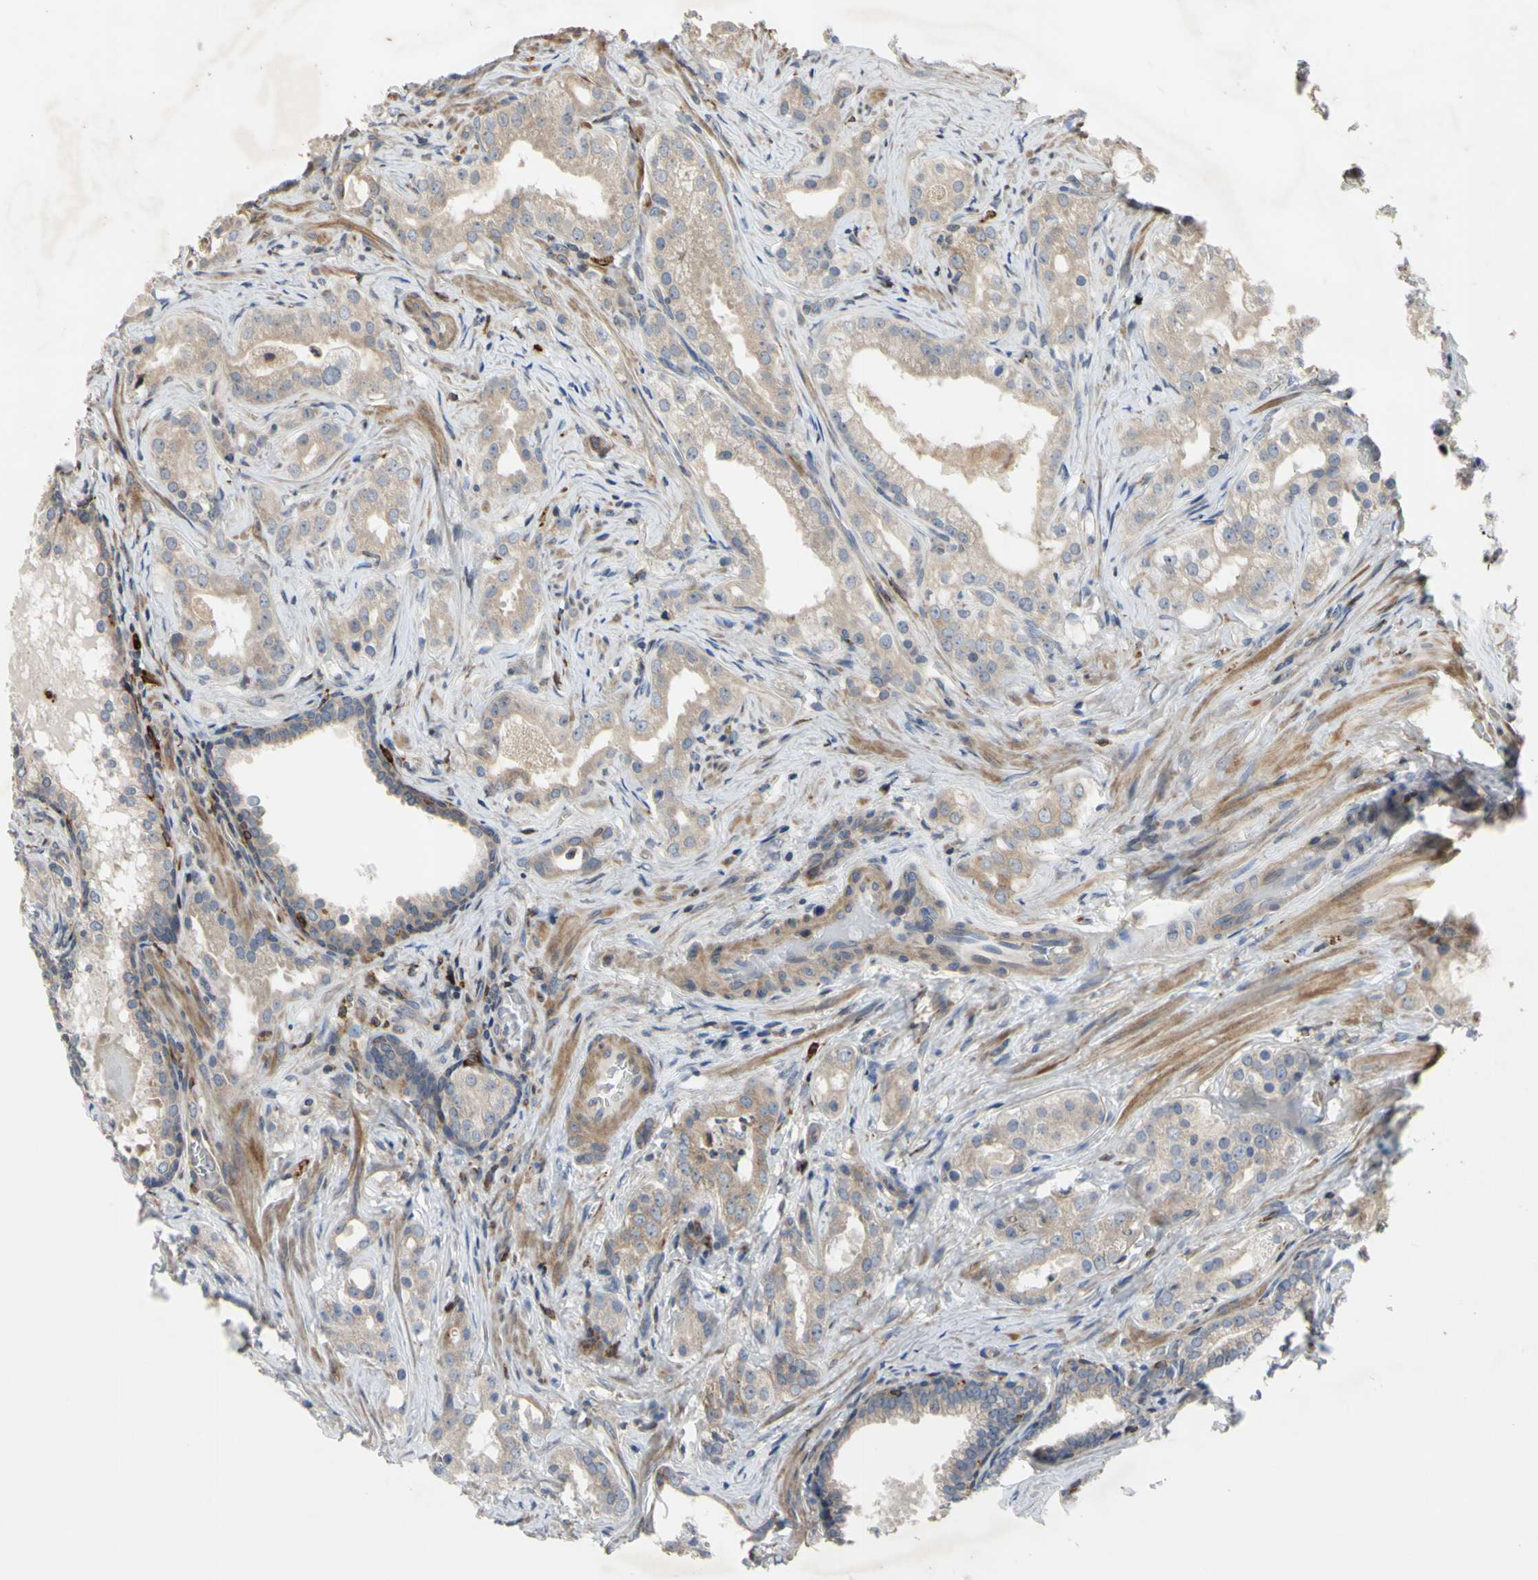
{"staining": {"intensity": "weak", "quantity": "<25%", "location": "cytoplasmic/membranous"}, "tissue": "prostate cancer", "cell_type": "Tumor cells", "image_type": "cancer", "snomed": [{"axis": "morphology", "description": "Adenocarcinoma, Low grade"}, {"axis": "topography", "description": "Prostate"}], "caption": "The photomicrograph exhibits no significant expression in tumor cells of prostate adenocarcinoma (low-grade). (DAB (3,3'-diaminobenzidine) immunohistochemistry with hematoxylin counter stain).", "gene": "PLXNA2", "patient": {"sex": "male", "age": 59}}